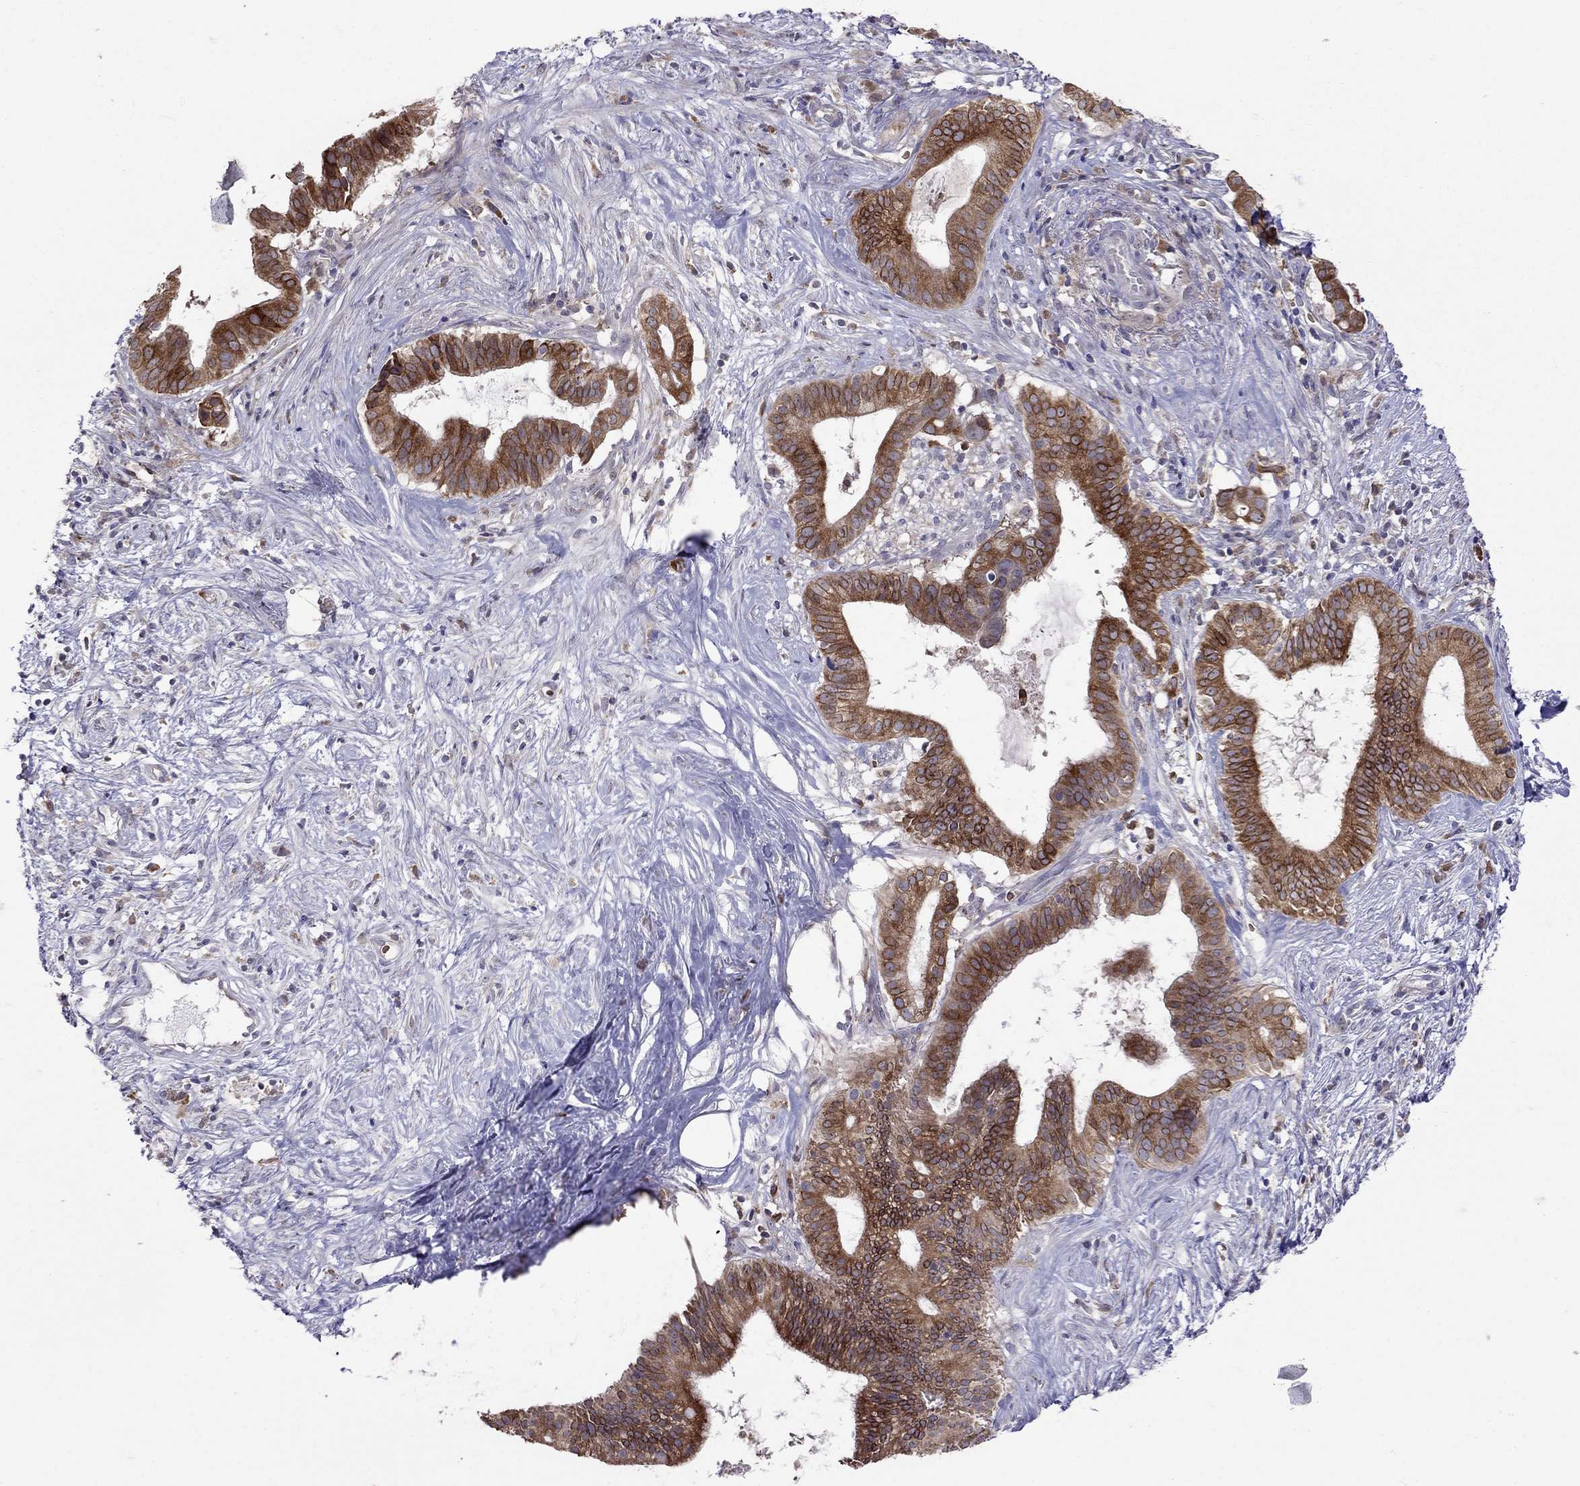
{"staining": {"intensity": "strong", "quantity": ">75%", "location": "cytoplasmic/membranous"}, "tissue": "pancreatic cancer", "cell_type": "Tumor cells", "image_type": "cancer", "snomed": [{"axis": "morphology", "description": "Adenocarcinoma, NOS"}, {"axis": "topography", "description": "Pancreas"}], "caption": "Immunohistochemical staining of human adenocarcinoma (pancreatic) shows high levels of strong cytoplasmic/membranous expression in approximately >75% of tumor cells.", "gene": "ADAM28", "patient": {"sex": "male", "age": 61}}